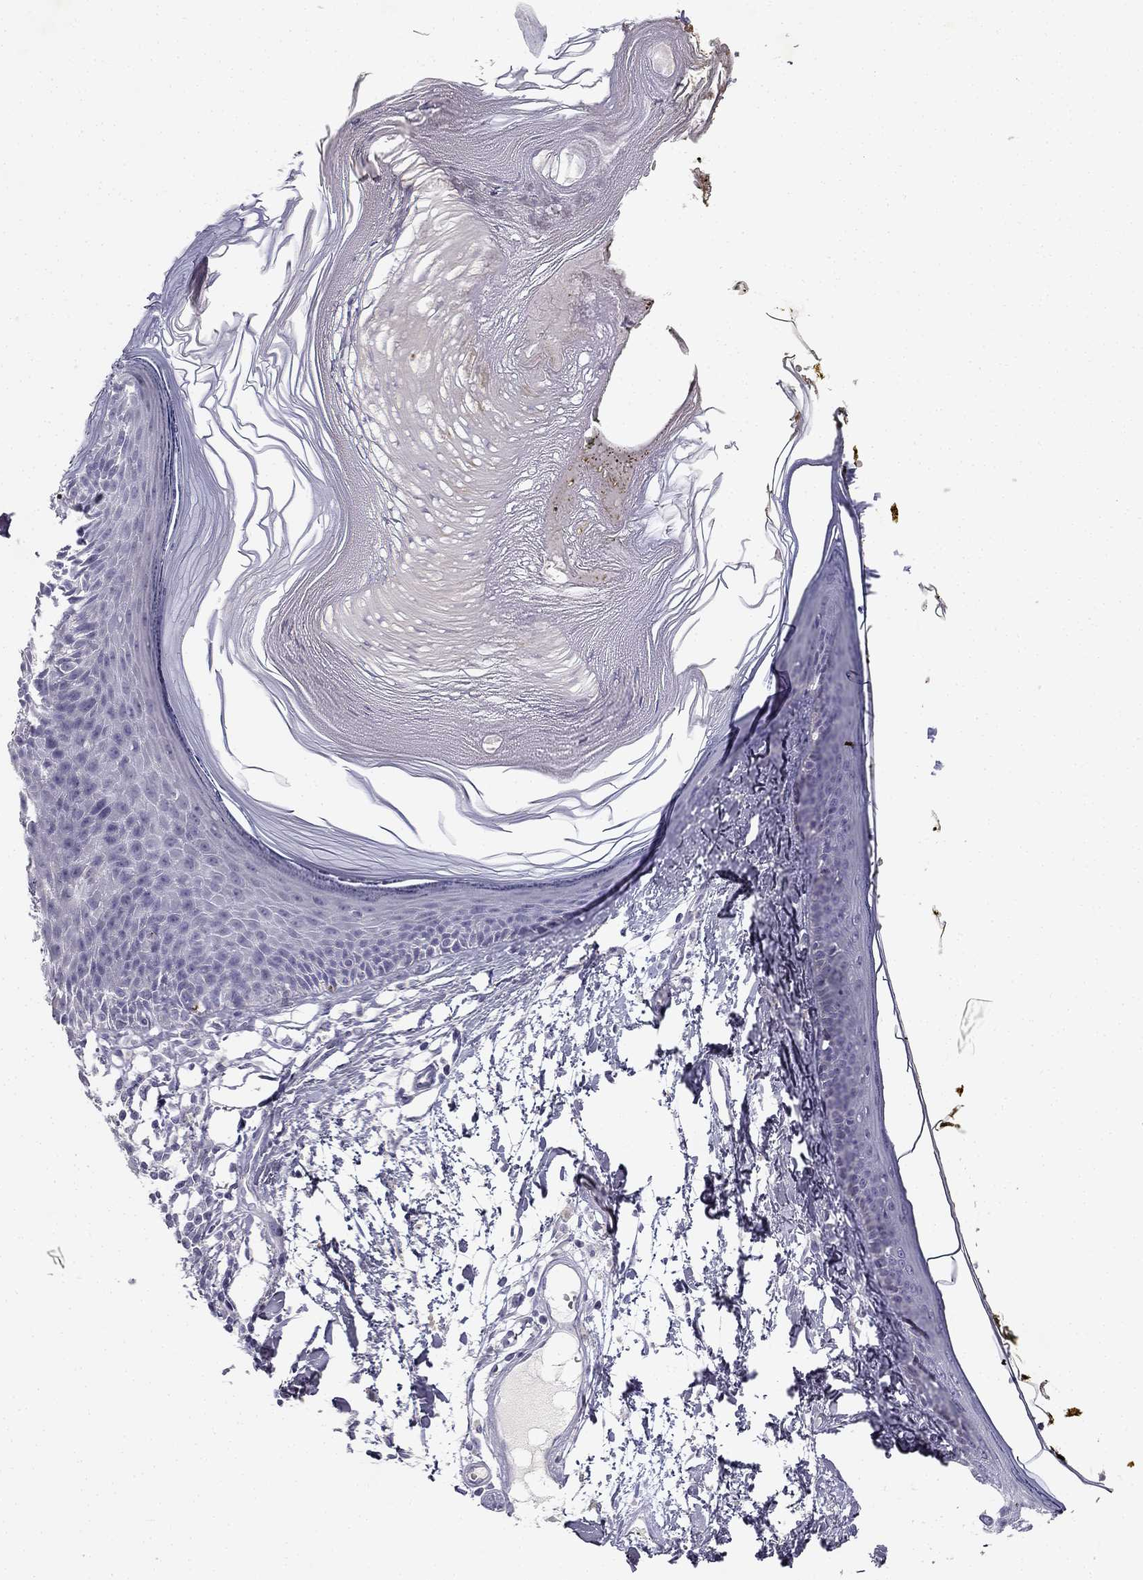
{"staining": {"intensity": "negative", "quantity": "none", "location": "none"}, "tissue": "skin", "cell_type": "Fibroblasts", "image_type": "normal", "snomed": [{"axis": "morphology", "description": "Normal tissue, NOS"}, {"axis": "topography", "description": "Skin"}], "caption": "This is an IHC micrograph of benign human skin. There is no staining in fibroblasts.", "gene": "SLC6A4", "patient": {"sex": "male", "age": 76}}